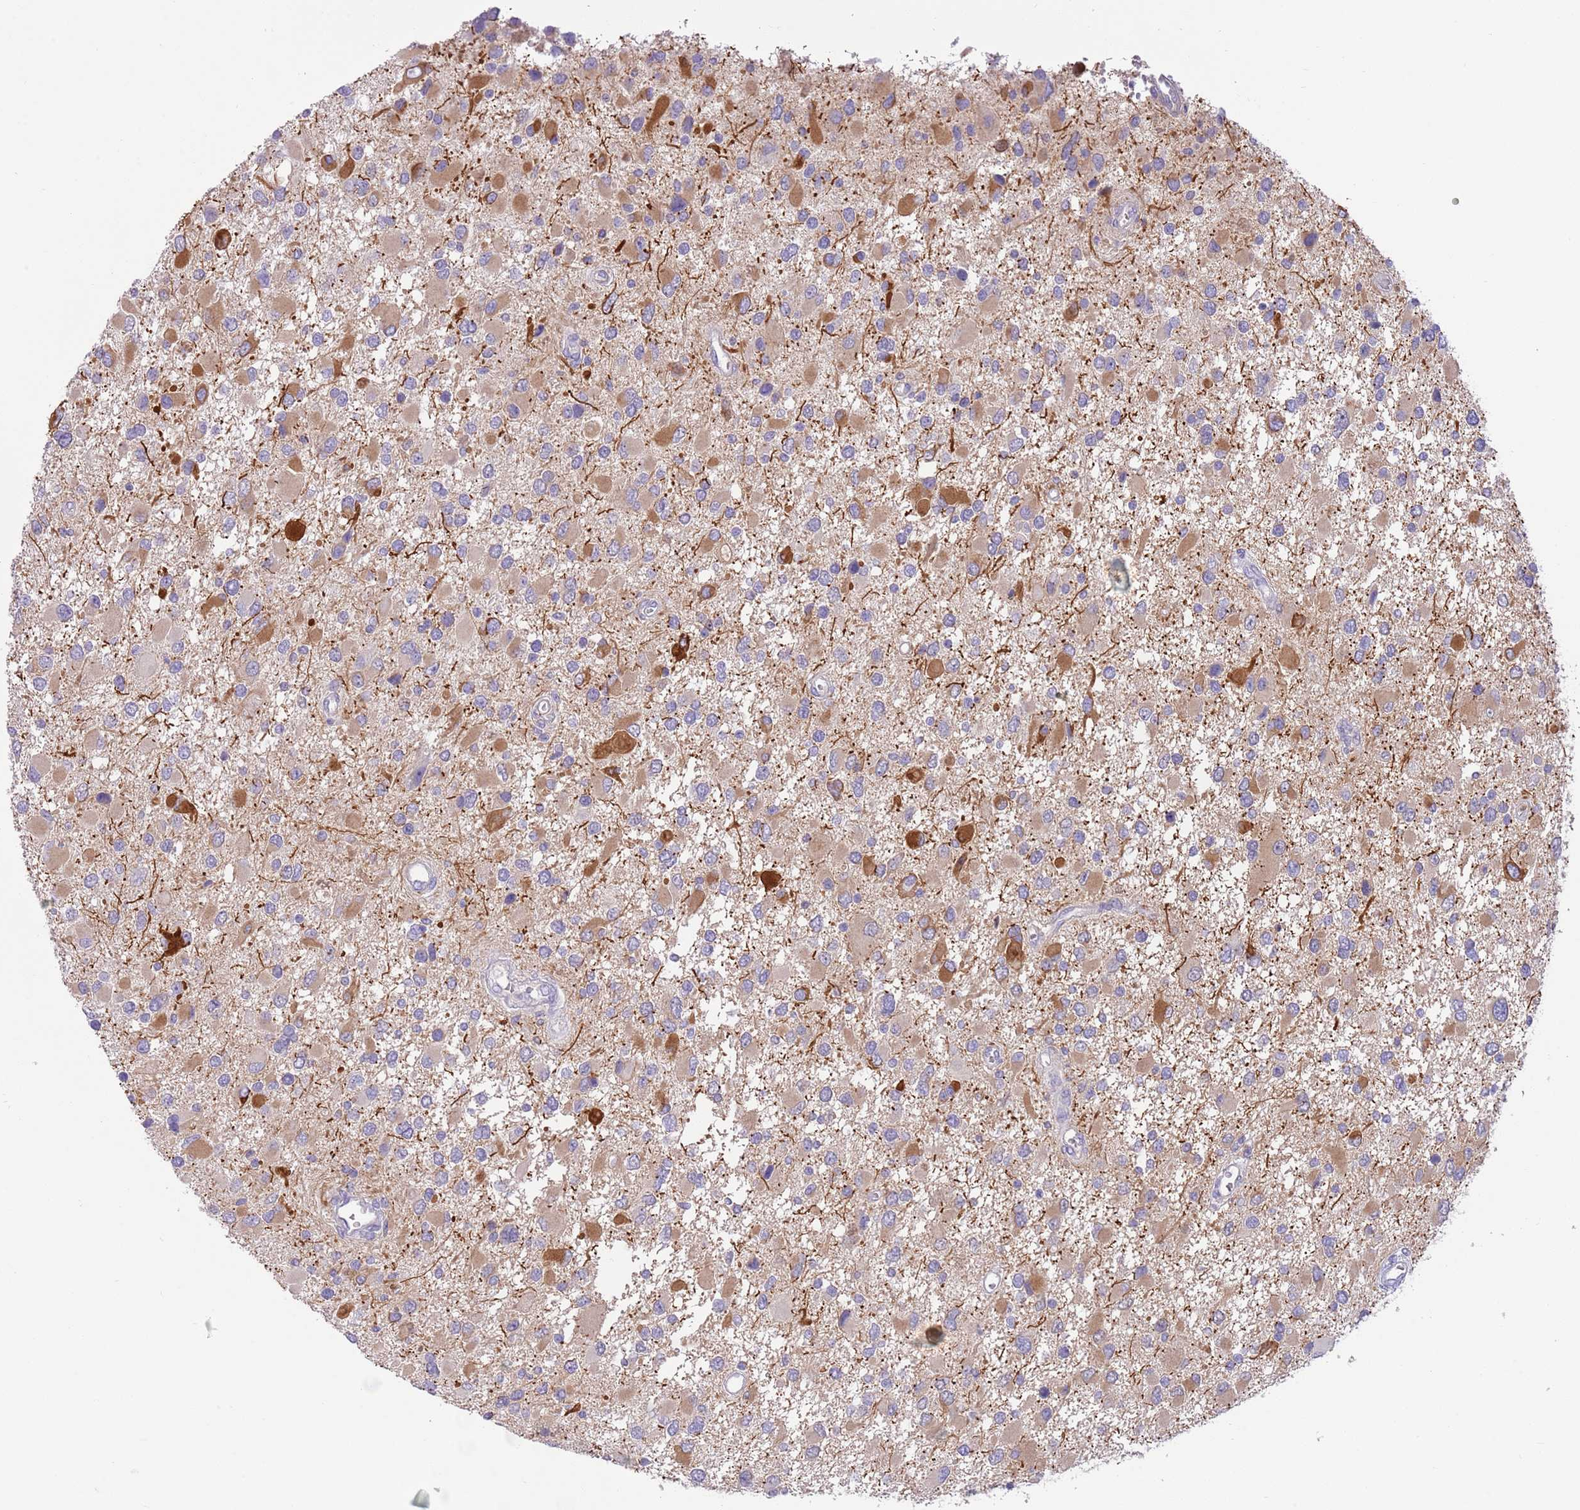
{"staining": {"intensity": "strong", "quantity": "<25%", "location": "cytoplasmic/membranous"}, "tissue": "glioma", "cell_type": "Tumor cells", "image_type": "cancer", "snomed": [{"axis": "morphology", "description": "Glioma, malignant, High grade"}, {"axis": "topography", "description": "Brain"}], "caption": "Glioma stained with DAB immunohistochemistry displays medium levels of strong cytoplasmic/membranous staining in about <25% of tumor cells. Nuclei are stained in blue.", "gene": "IGFL4", "patient": {"sex": "male", "age": 53}}